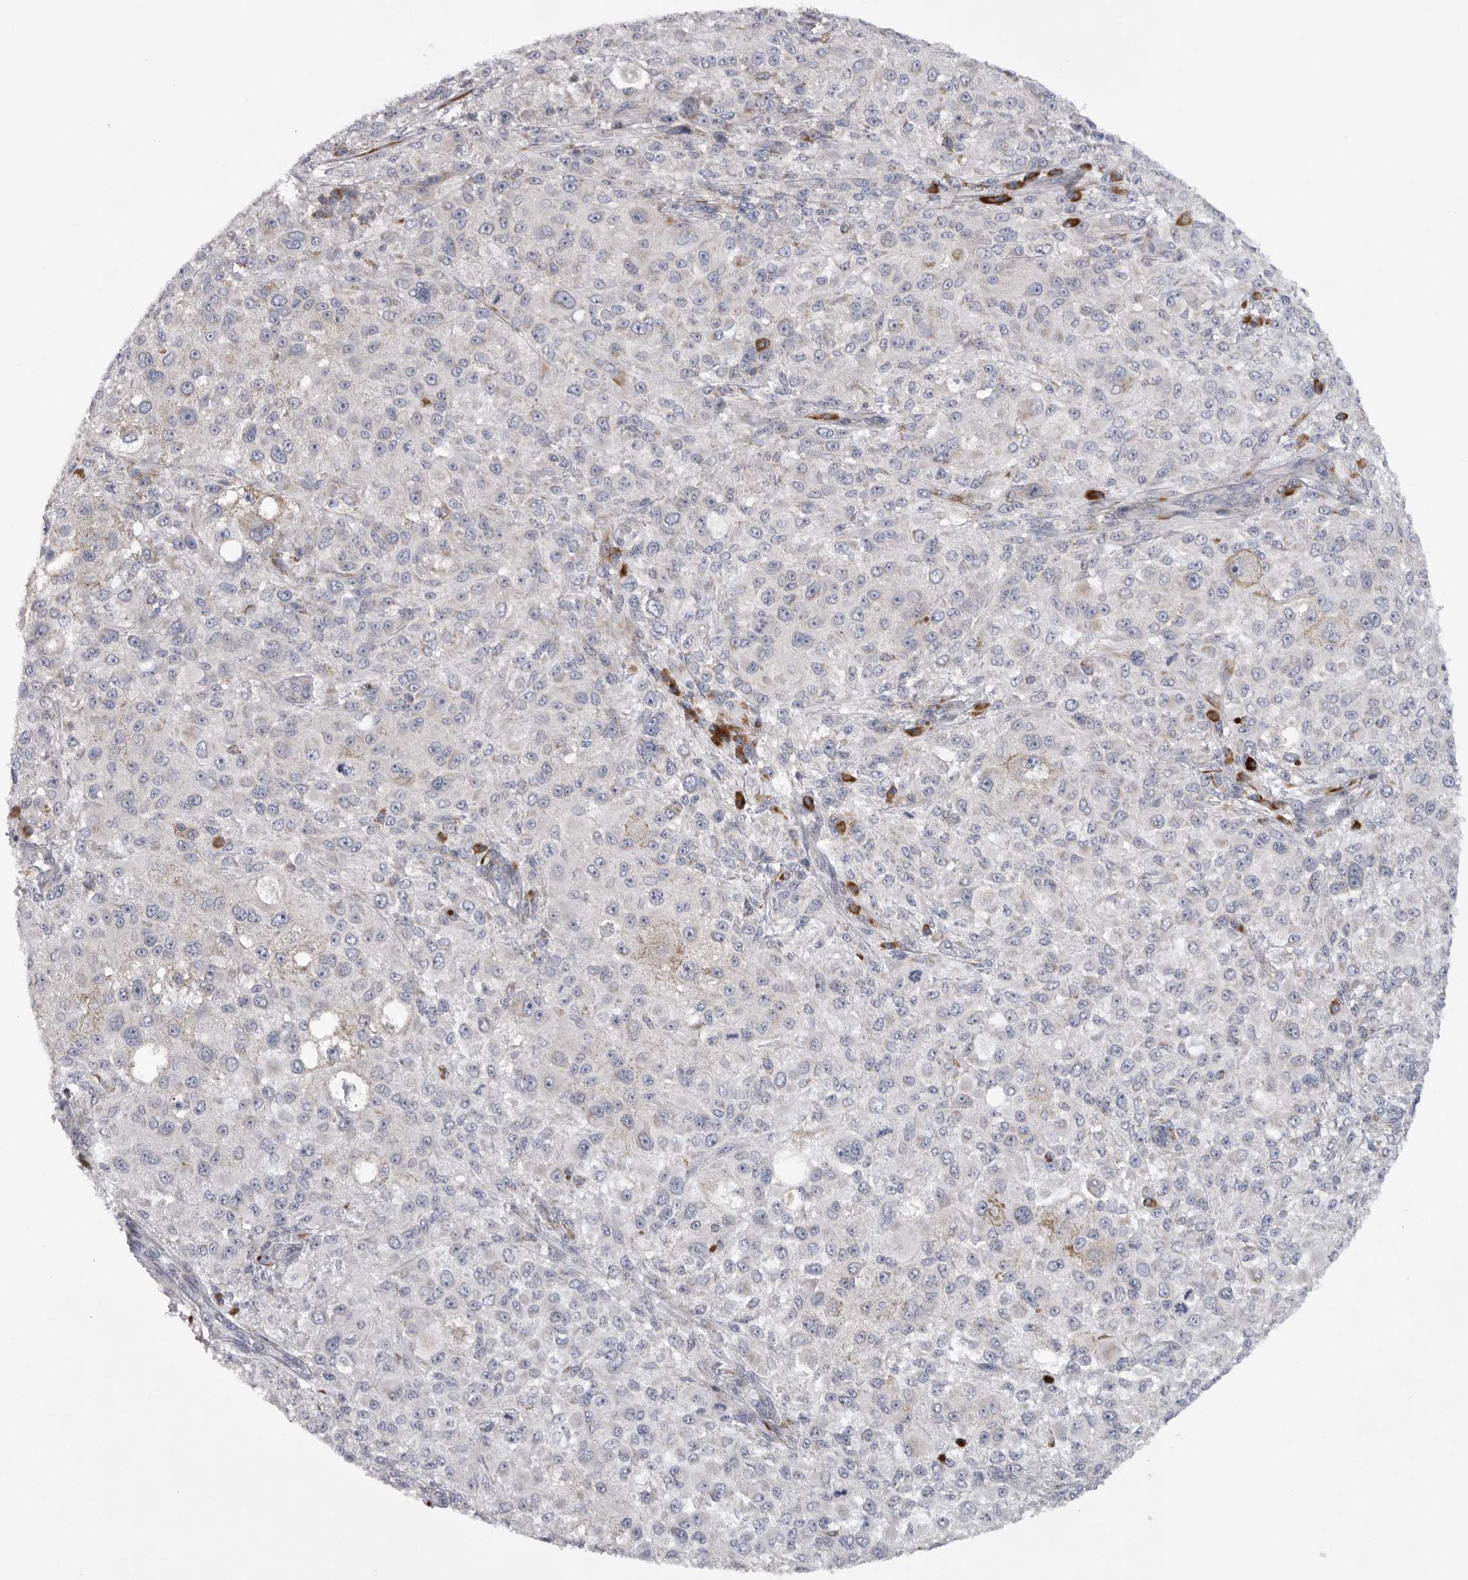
{"staining": {"intensity": "negative", "quantity": "none", "location": "none"}, "tissue": "melanoma", "cell_type": "Tumor cells", "image_type": "cancer", "snomed": [{"axis": "morphology", "description": "Necrosis, NOS"}, {"axis": "morphology", "description": "Malignant melanoma, NOS"}, {"axis": "topography", "description": "Skin"}], "caption": "Tumor cells are negative for protein expression in human melanoma. Brightfield microscopy of immunohistochemistry stained with DAB (3,3'-diaminobenzidine) (brown) and hematoxylin (blue), captured at high magnification.", "gene": "USP24", "patient": {"sex": "female", "age": 87}}